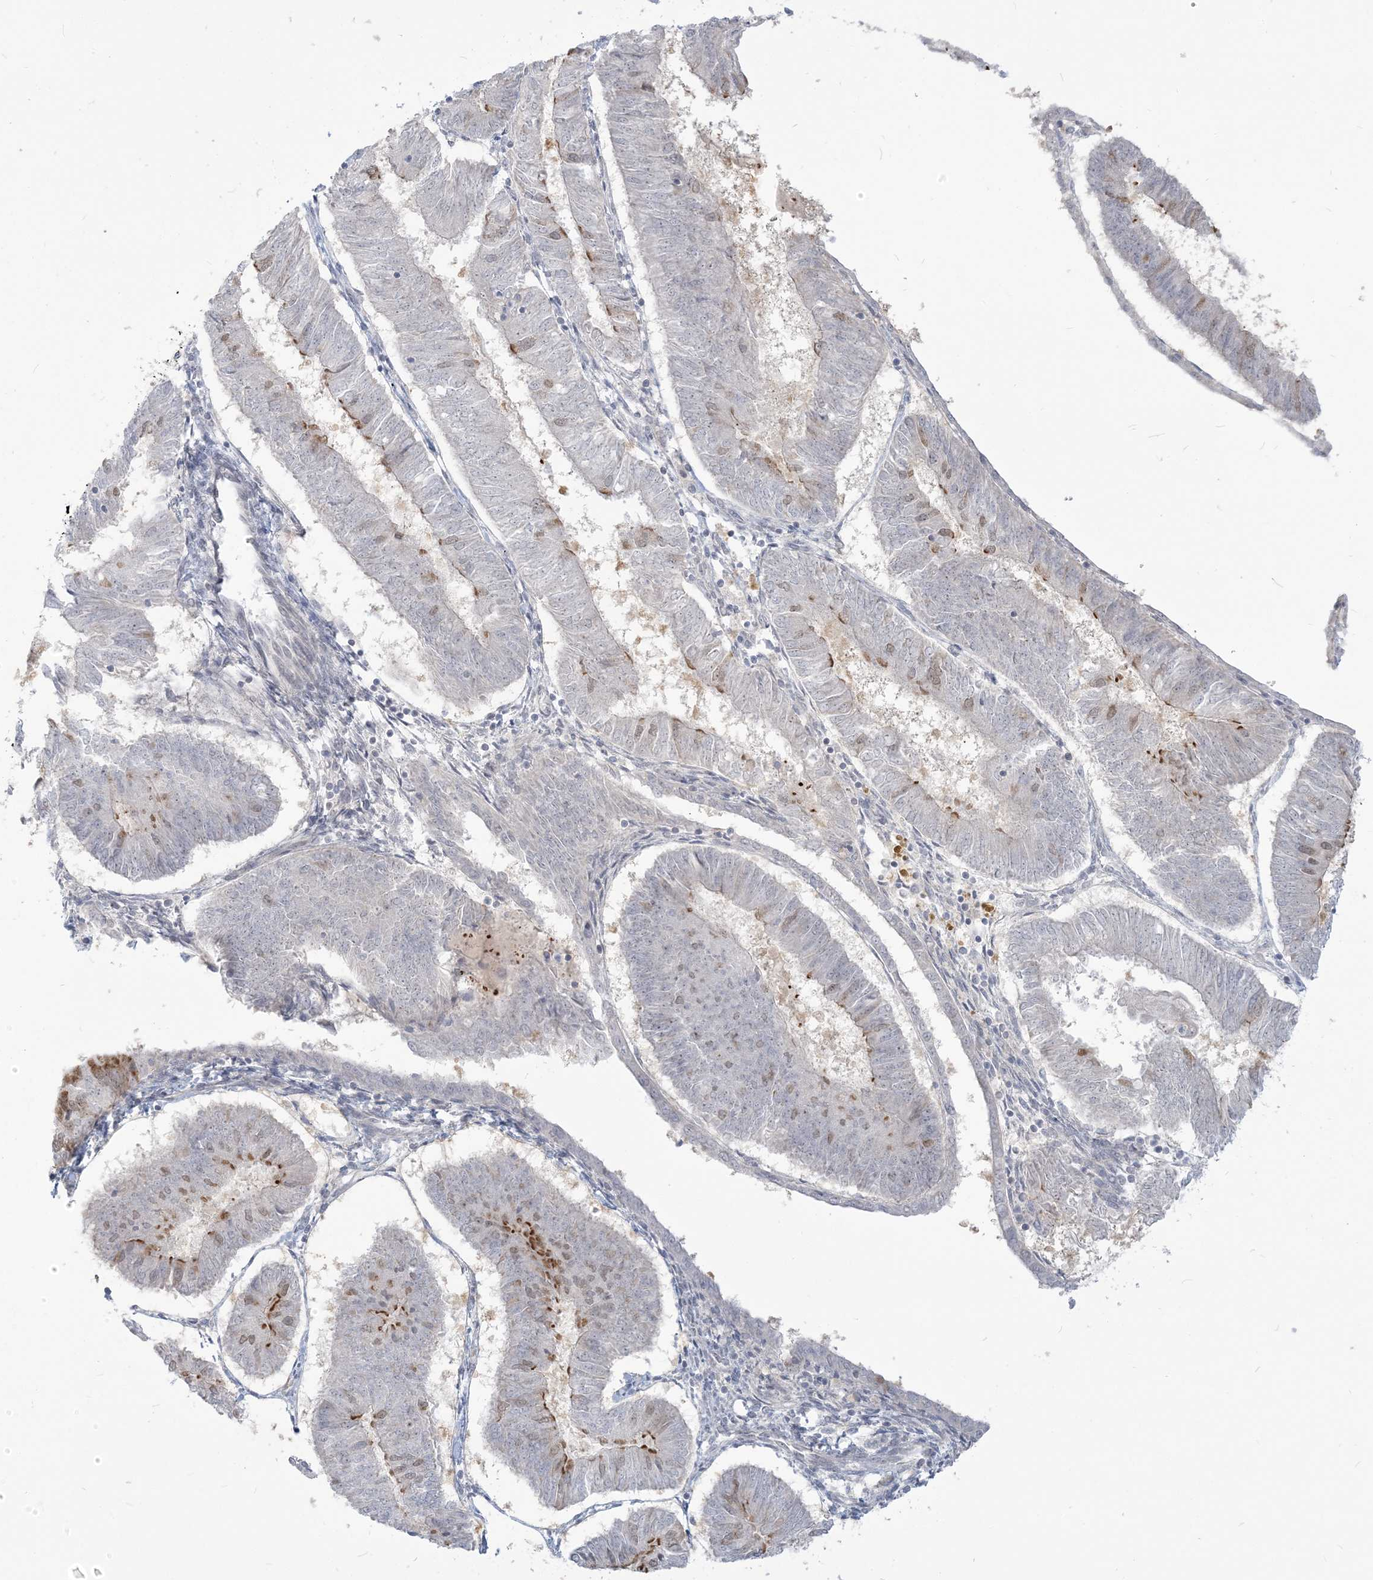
{"staining": {"intensity": "moderate", "quantity": "<25%", "location": "cytoplasmic/membranous,nuclear"}, "tissue": "endometrial cancer", "cell_type": "Tumor cells", "image_type": "cancer", "snomed": [{"axis": "morphology", "description": "Adenocarcinoma, NOS"}, {"axis": "topography", "description": "Endometrium"}], "caption": "Immunohistochemical staining of human endometrial cancer exhibits low levels of moderate cytoplasmic/membranous and nuclear protein expression in approximately <25% of tumor cells.", "gene": "SDAD1", "patient": {"sex": "female", "age": 58}}